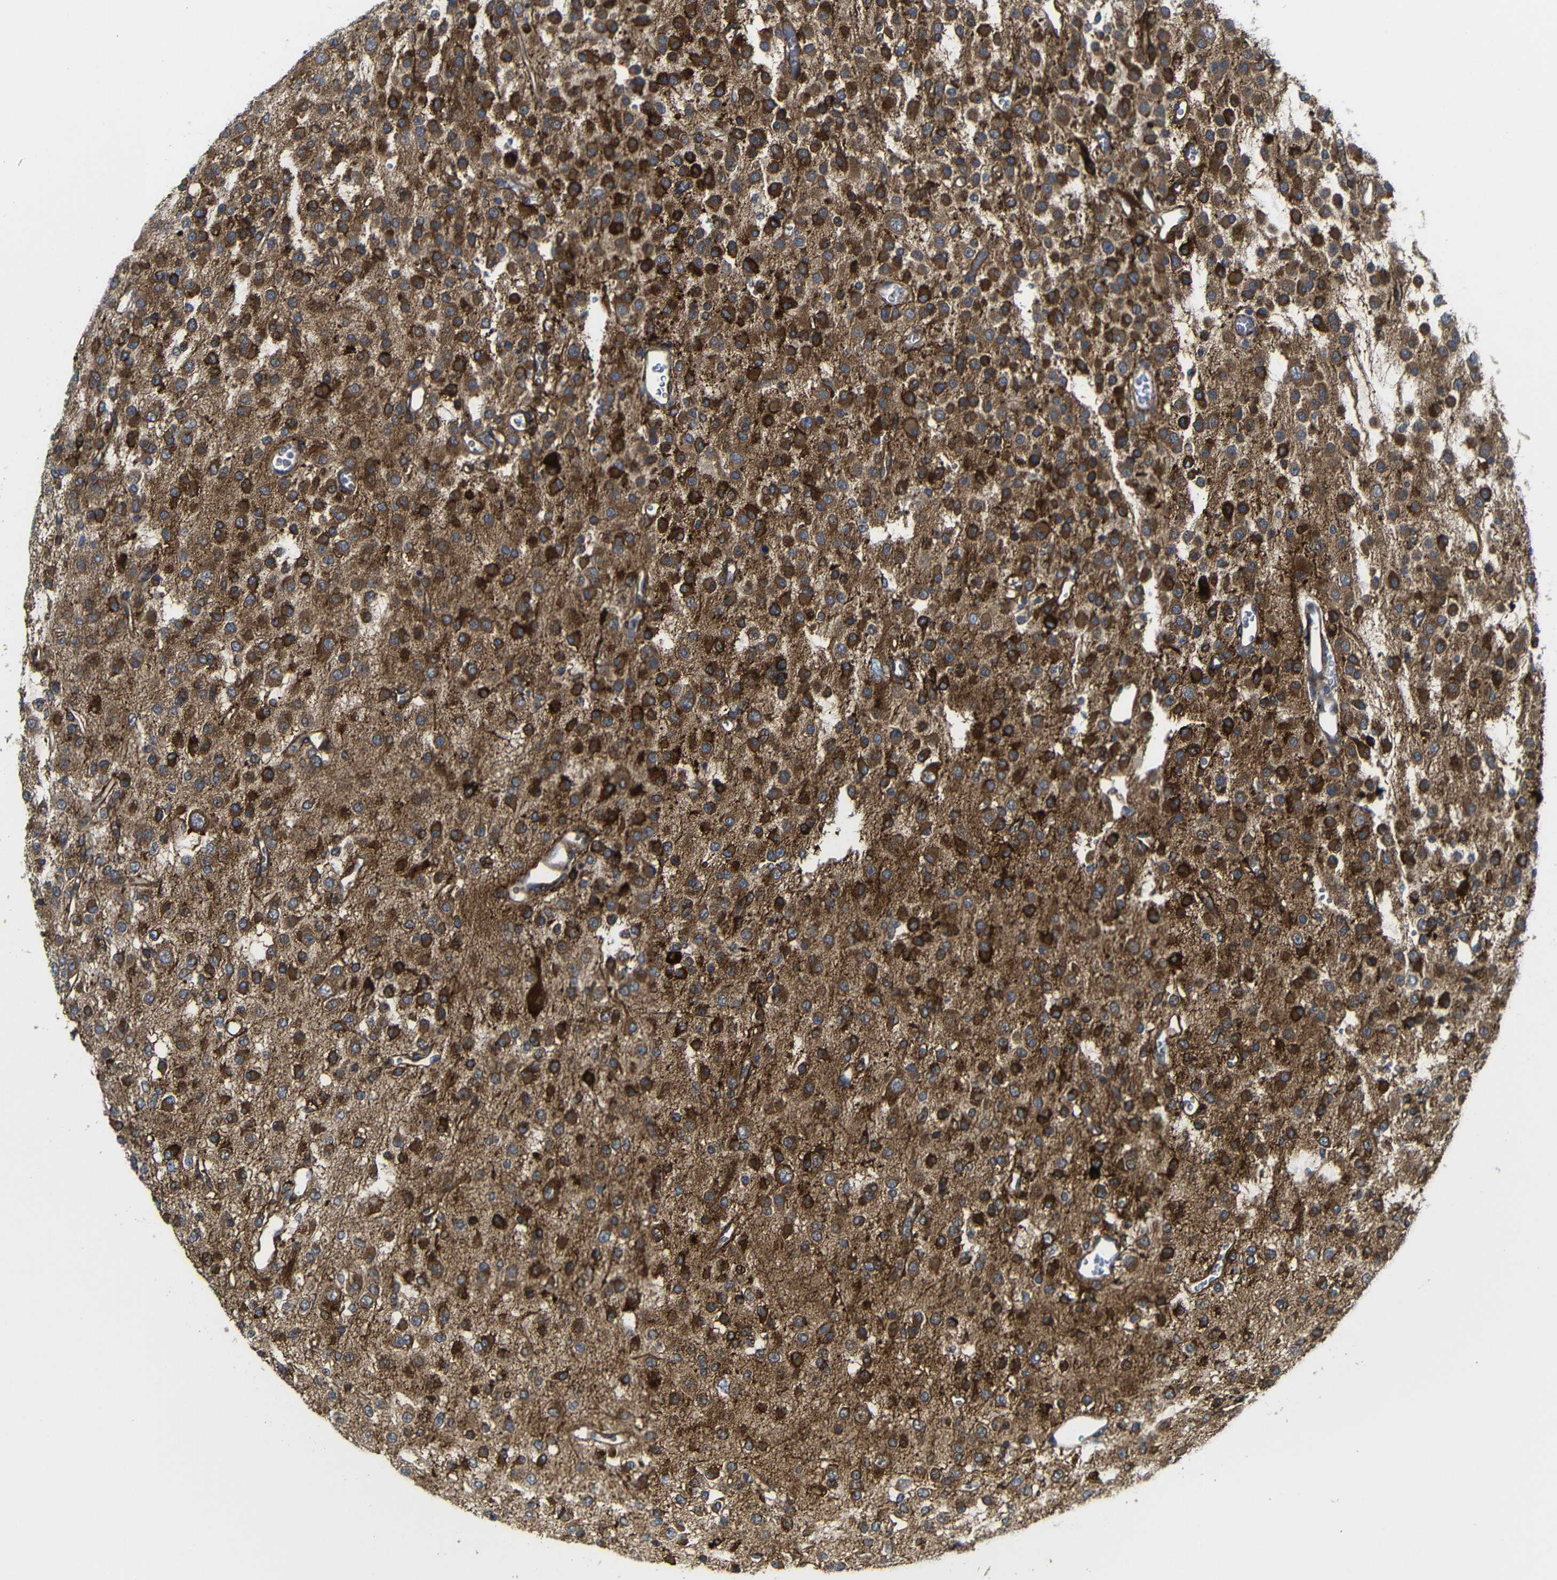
{"staining": {"intensity": "strong", "quantity": ">75%", "location": "cytoplasmic/membranous"}, "tissue": "glioma", "cell_type": "Tumor cells", "image_type": "cancer", "snomed": [{"axis": "morphology", "description": "Glioma, malignant, Low grade"}, {"axis": "topography", "description": "Brain"}], "caption": "Strong cytoplasmic/membranous positivity is seen in approximately >75% of tumor cells in malignant low-grade glioma.", "gene": "PARP14", "patient": {"sex": "male", "age": 38}}